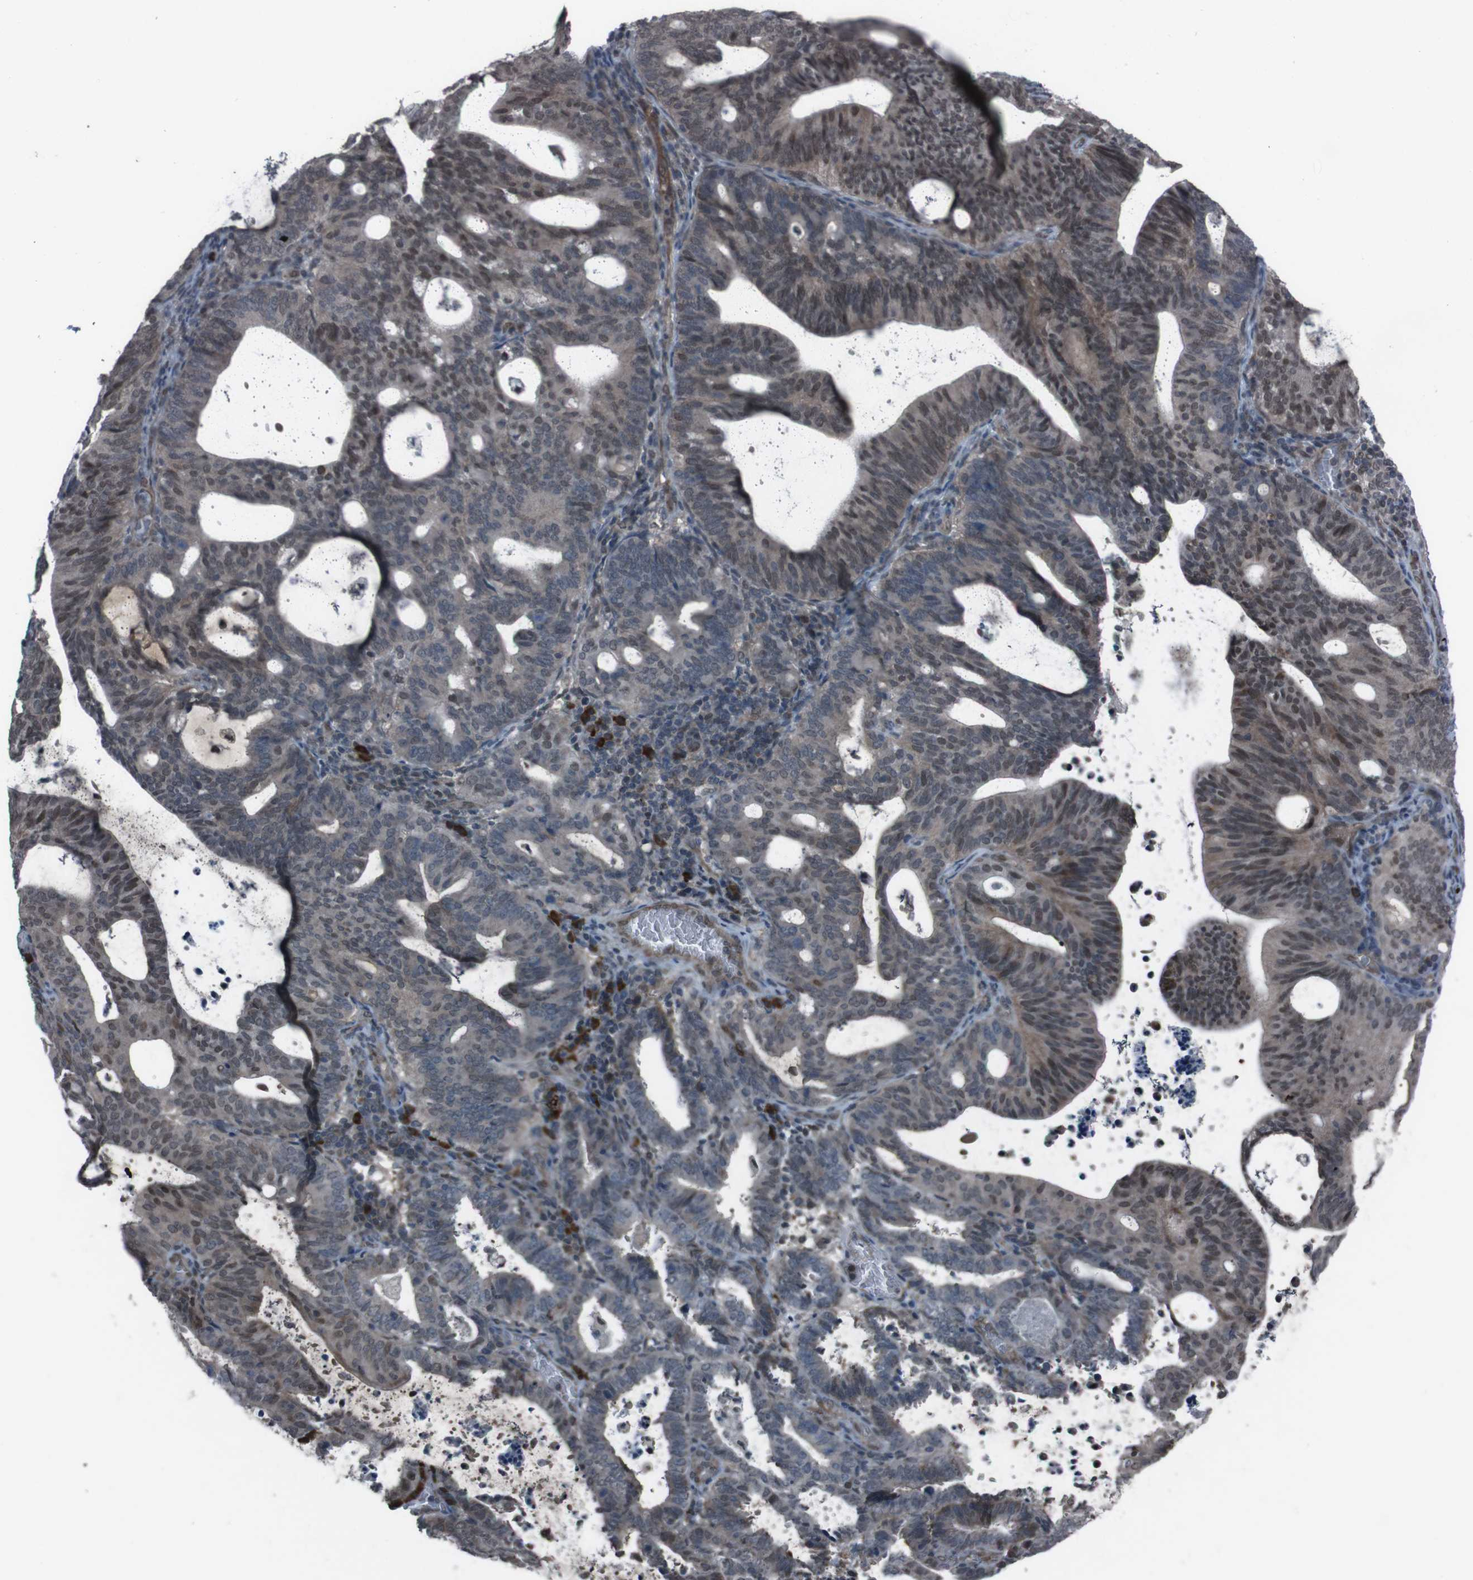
{"staining": {"intensity": "moderate", "quantity": "<25%", "location": "cytoplasmic/membranous,nuclear"}, "tissue": "endometrial cancer", "cell_type": "Tumor cells", "image_type": "cancer", "snomed": [{"axis": "morphology", "description": "Adenocarcinoma, NOS"}, {"axis": "topography", "description": "Uterus"}], "caption": "Protein analysis of endometrial adenocarcinoma tissue exhibits moderate cytoplasmic/membranous and nuclear expression in approximately <25% of tumor cells.", "gene": "SS18L1", "patient": {"sex": "female", "age": 83}}